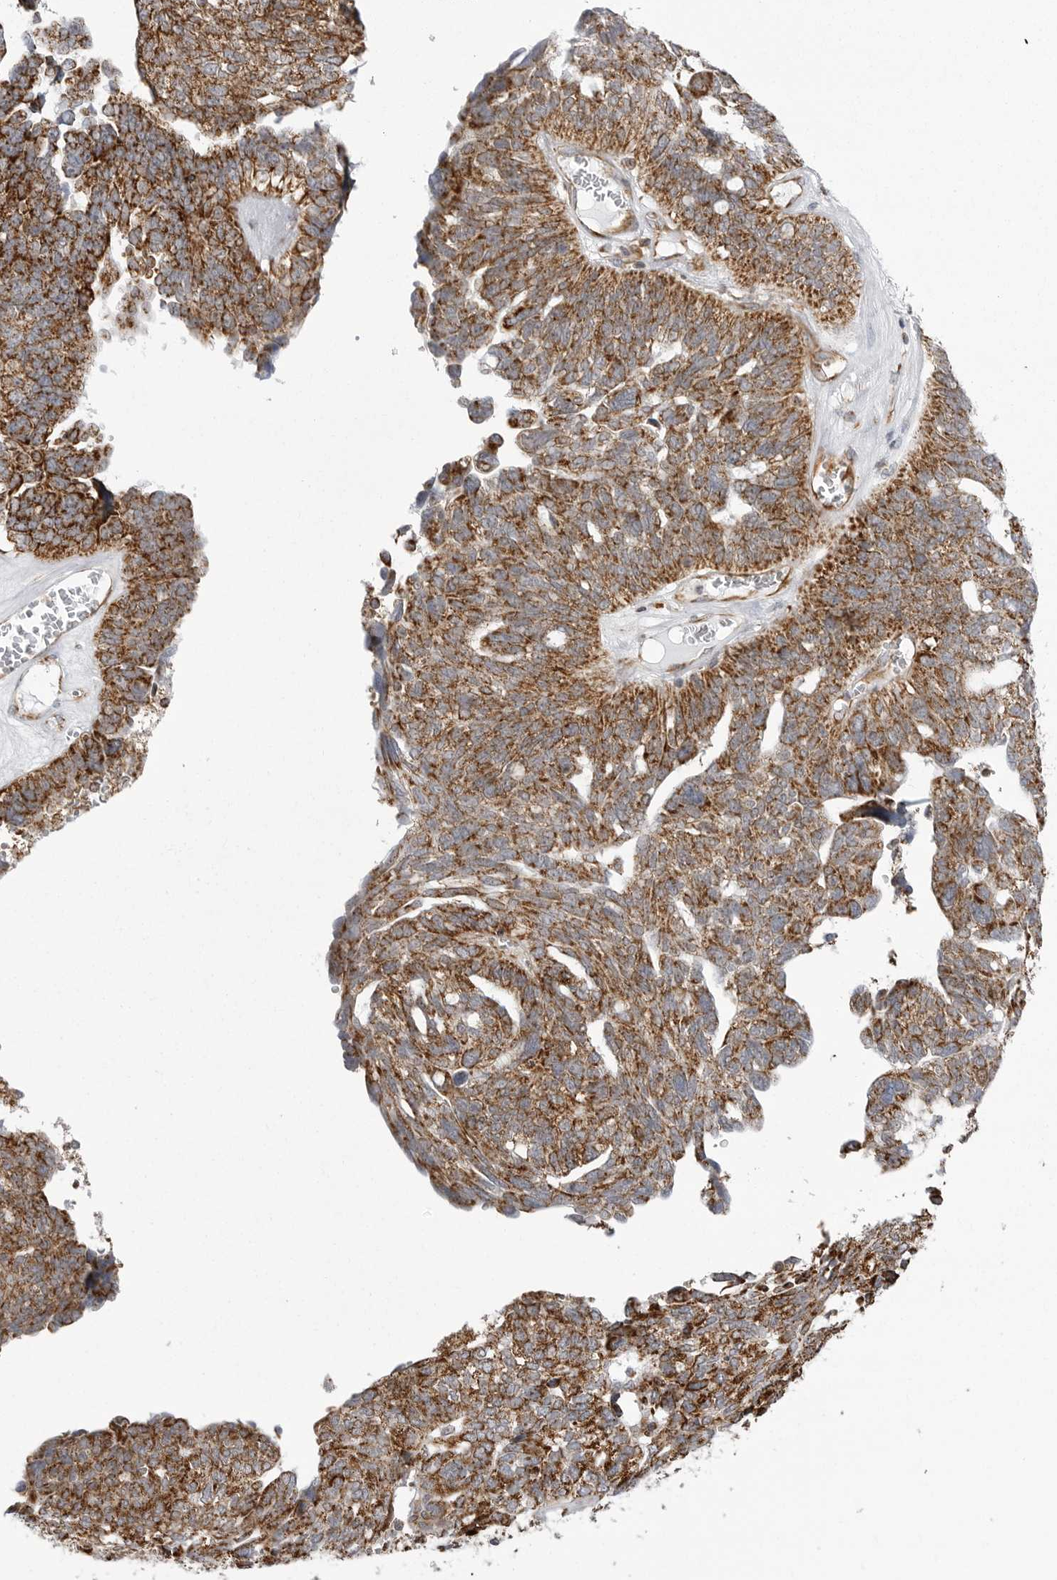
{"staining": {"intensity": "strong", "quantity": ">75%", "location": "cytoplasmic/membranous"}, "tissue": "ovarian cancer", "cell_type": "Tumor cells", "image_type": "cancer", "snomed": [{"axis": "morphology", "description": "Cystadenocarcinoma, serous, NOS"}, {"axis": "topography", "description": "Ovary"}], "caption": "DAB (3,3'-diaminobenzidine) immunohistochemical staining of ovarian cancer displays strong cytoplasmic/membranous protein staining in approximately >75% of tumor cells.", "gene": "FH", "patient": {"sex": "female", "age": 79}}